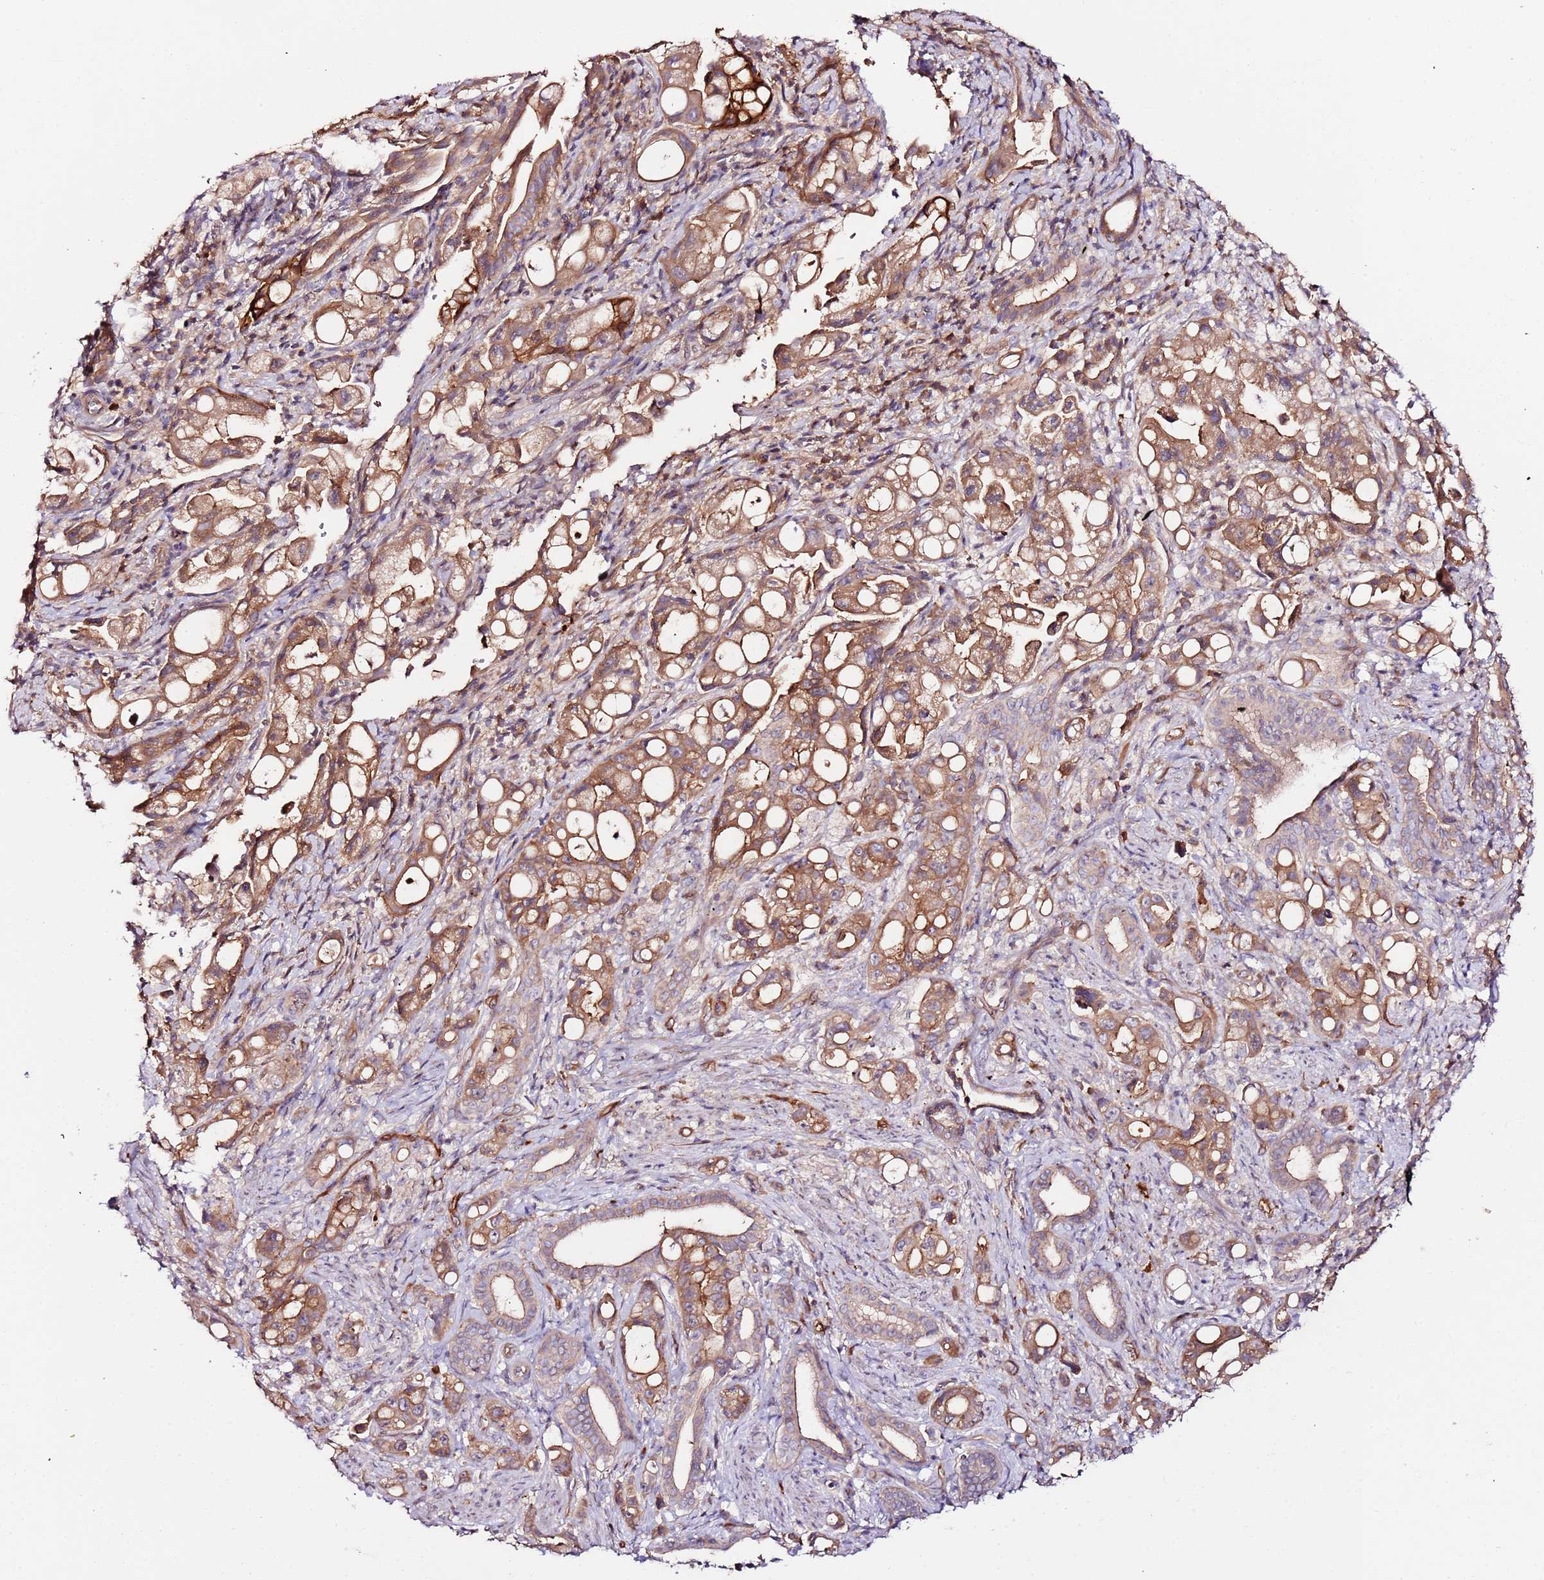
{"staining": {"intensity": "moderate", "quantity": ">75%", "location": "cytoplasmic/membranous"}, "tissue": "pancreatic cancer", "cell_type": "Tumor cells", "image_type": "cancer", "snomed": [{"axis": "morphology", "description": "Adenocarcinoma, NOS"}, {"axis": "topography", "description": "Pancreas"}], "caption": "Immunohistochemistry micrograph of human pancreatic adenocarcinoma stained for a protein (brown), which shows medium levels of moderate cytoplasmic/membranous expression in approximately >75% of tumor cells.", "gene": "FLVCR1", "patient": {"sex": "male", "age": 68}}